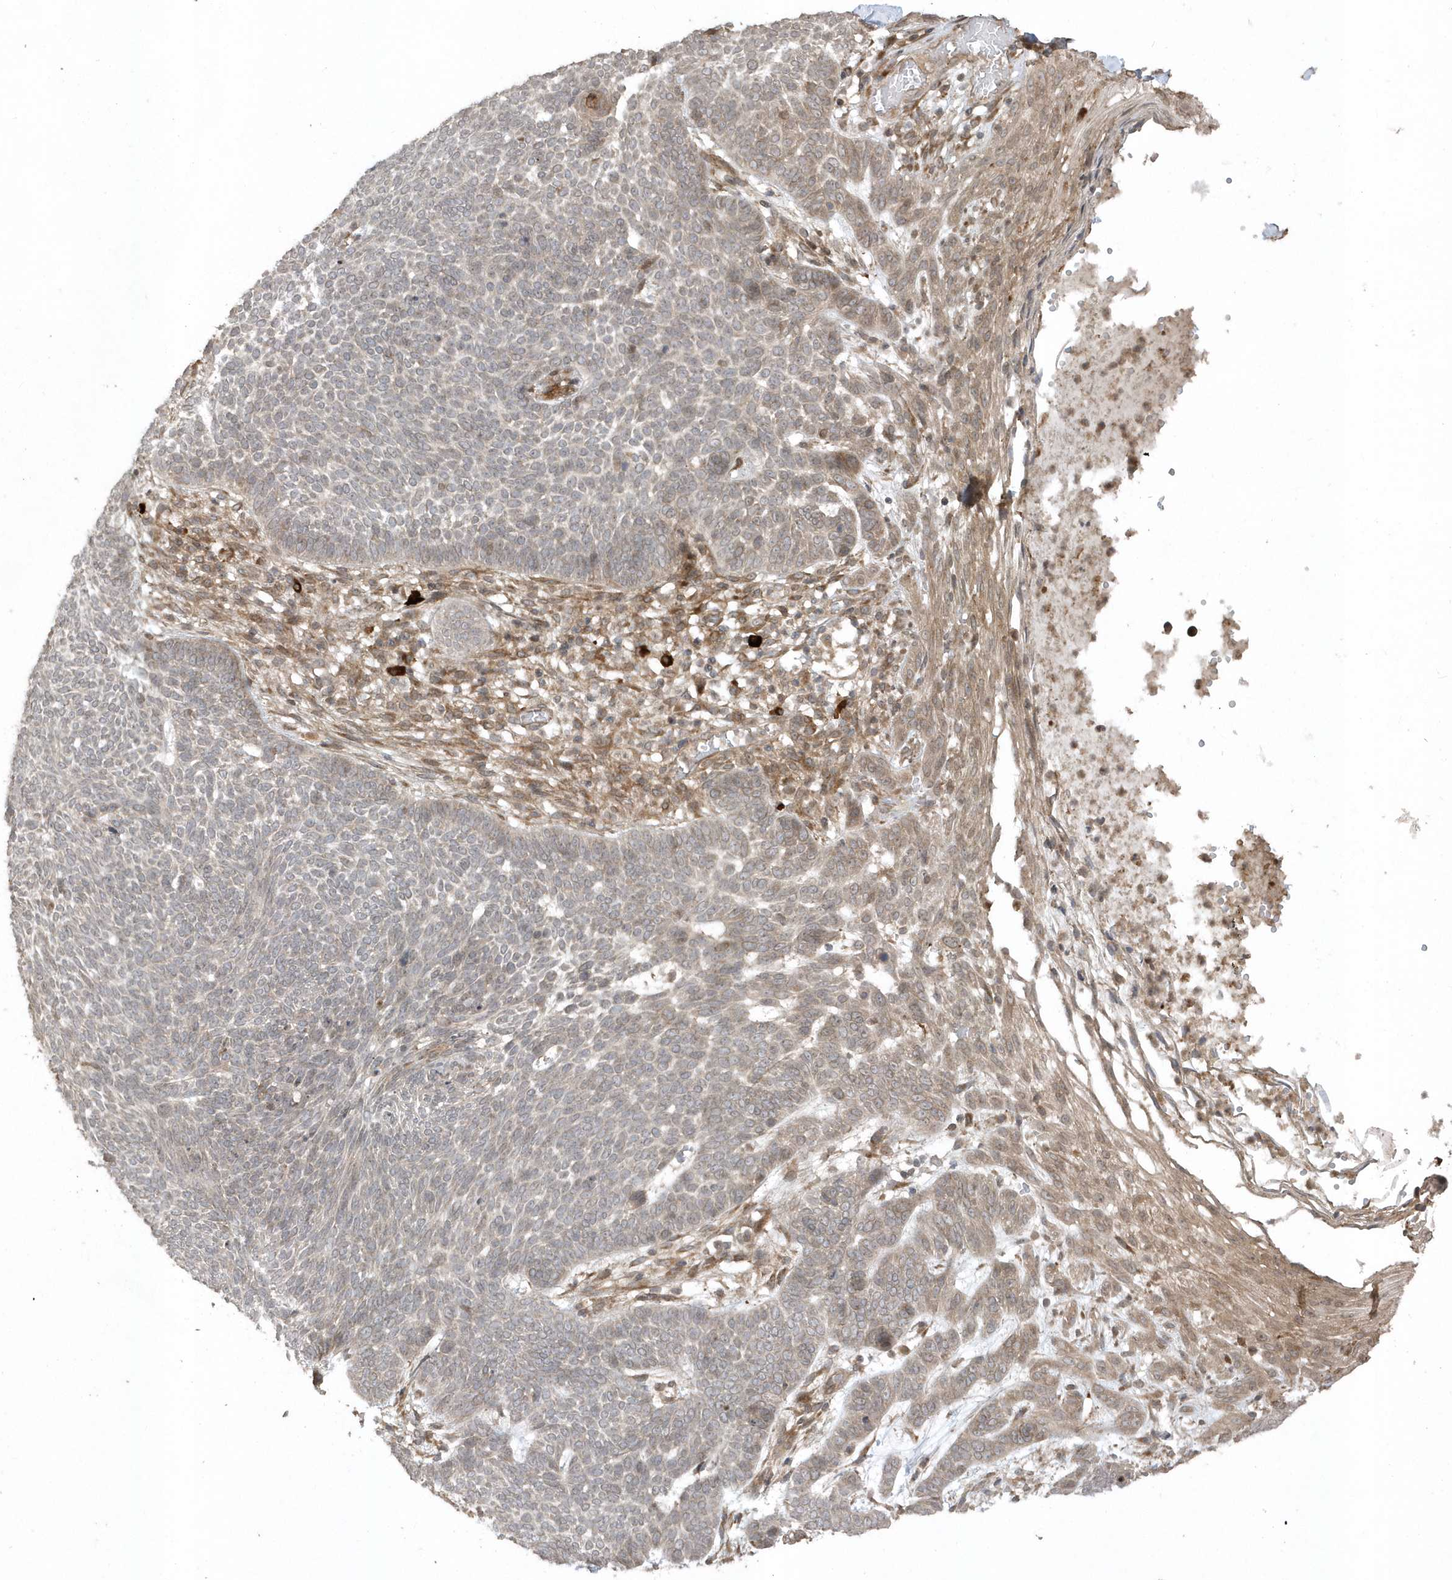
{"staining": {"intensity": "weak", "quantity": "<25%", "location": "cytoplasmic/membranous"}, "tissue": "skin cancer", "cell_type": "Tumor cells", "image_type": "cancer", "snomed": [{"axis": "morphology", "description": "Normal tissue, NOS"}, {"axis": "morphology", "description": "Basal cell carcinoma"}, {"axis": "topography", "description": "Skin"}], "caption": "Image shows no significant protein positivity in tumor cells of skin cancer (basal cell carcinoma).", "gene": "HERPUD1", "patient": {"sex": "male", "age": 64}}